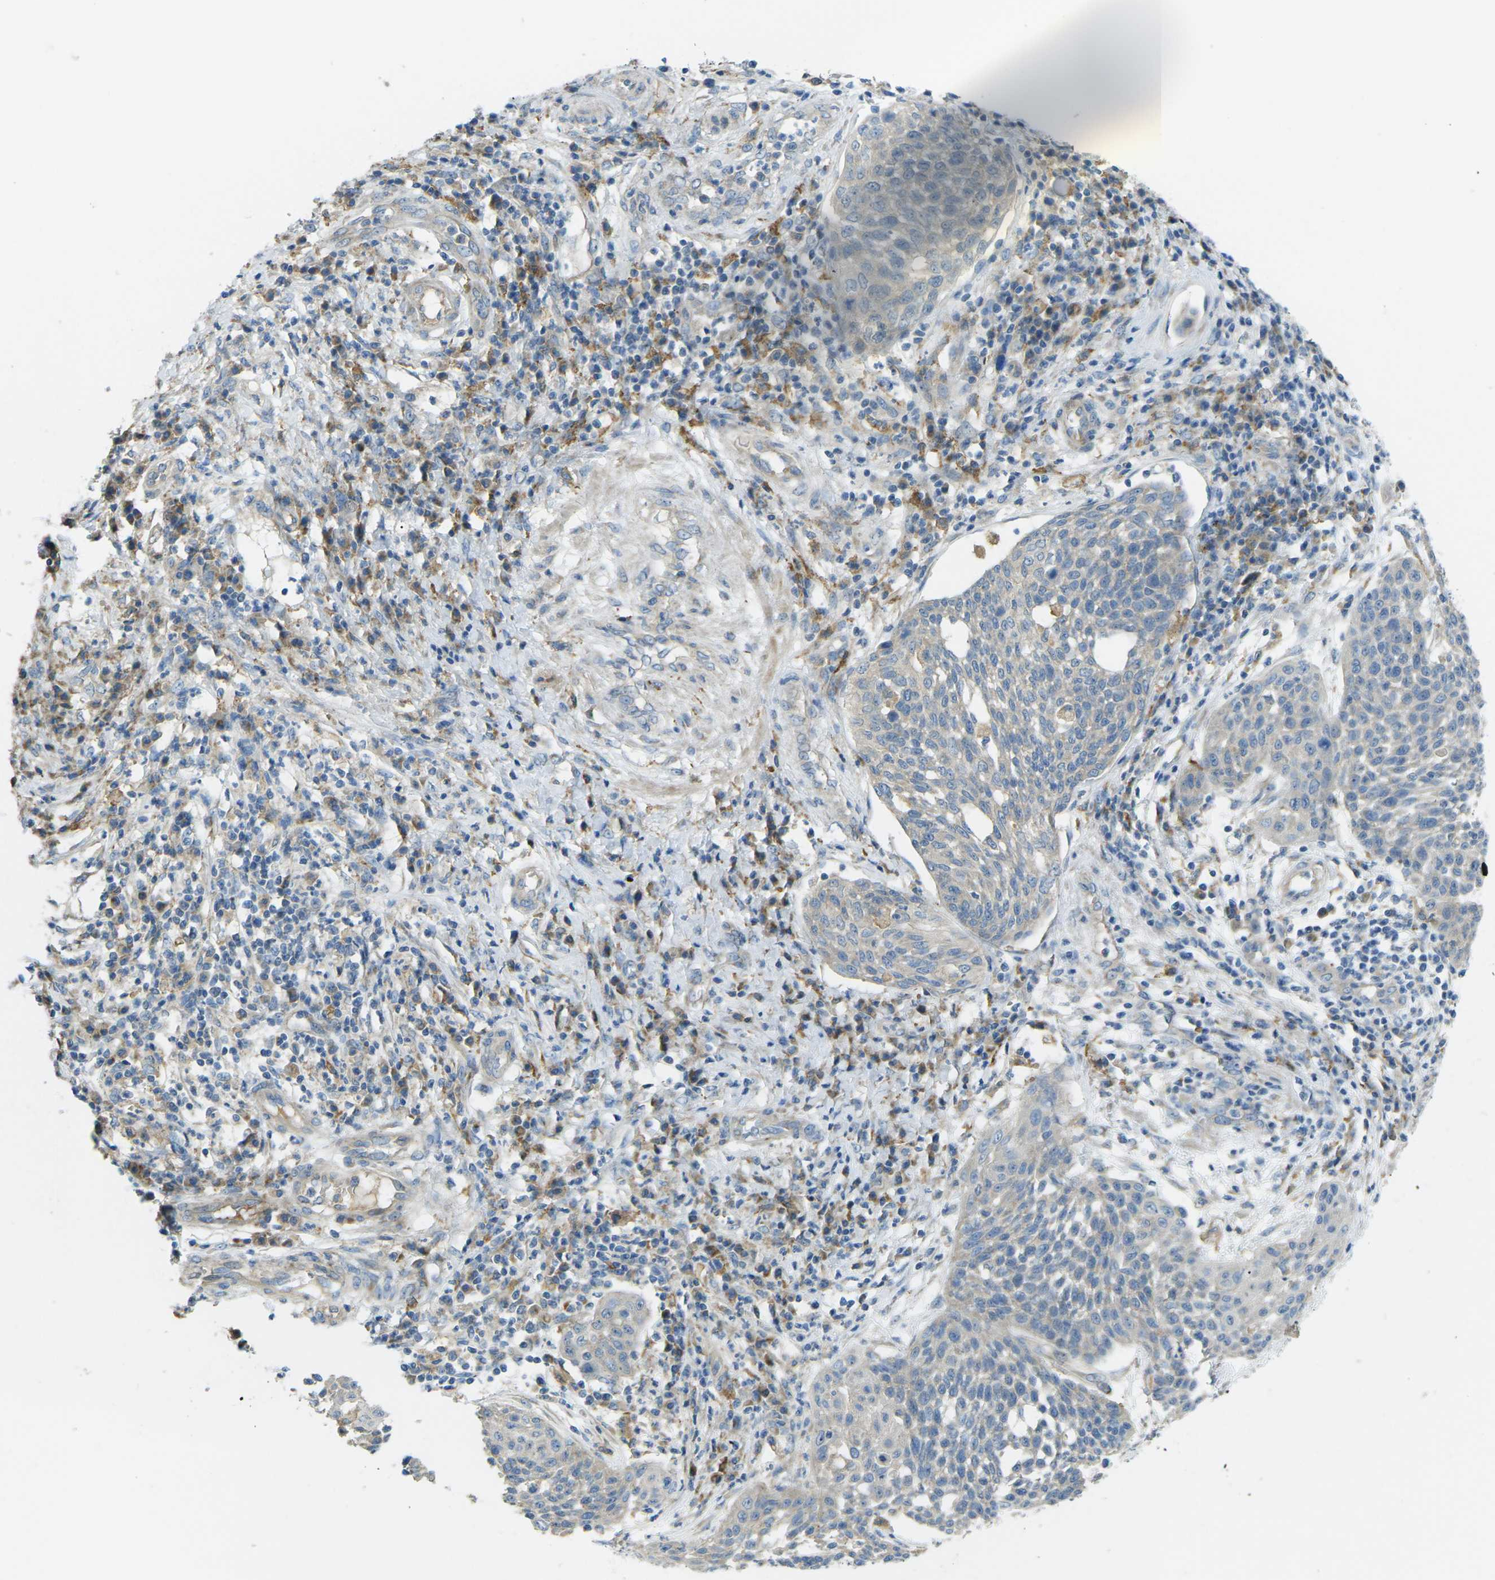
{"staining": {"intensity": "negative", "quantity": "none", "location": "none"}, "tissue": "cervical cancer", "cell_type": "Tumor cells", "image_type": "cancer", "snomed": [{"axis": "morphology", "description": "Squamous cell carcinoma, NOS"}, {"axis": "topography", "description": "Cervix"}], "caption": "High magnification brightfield microscopy of cervical cancer (squamous cell carcinoma) stained with DAB (brown) and counterstained with hematoxylin (blue): tumor cells show no significant expression. (Stains: DAB (3,3'-diaminobenzidine) IHC with hematoxylin counter stain, Microscopy: brightfield microscopy at high magnification).", "gene": "MYLK4", "patient": {"sex": "female", "age": 34}}